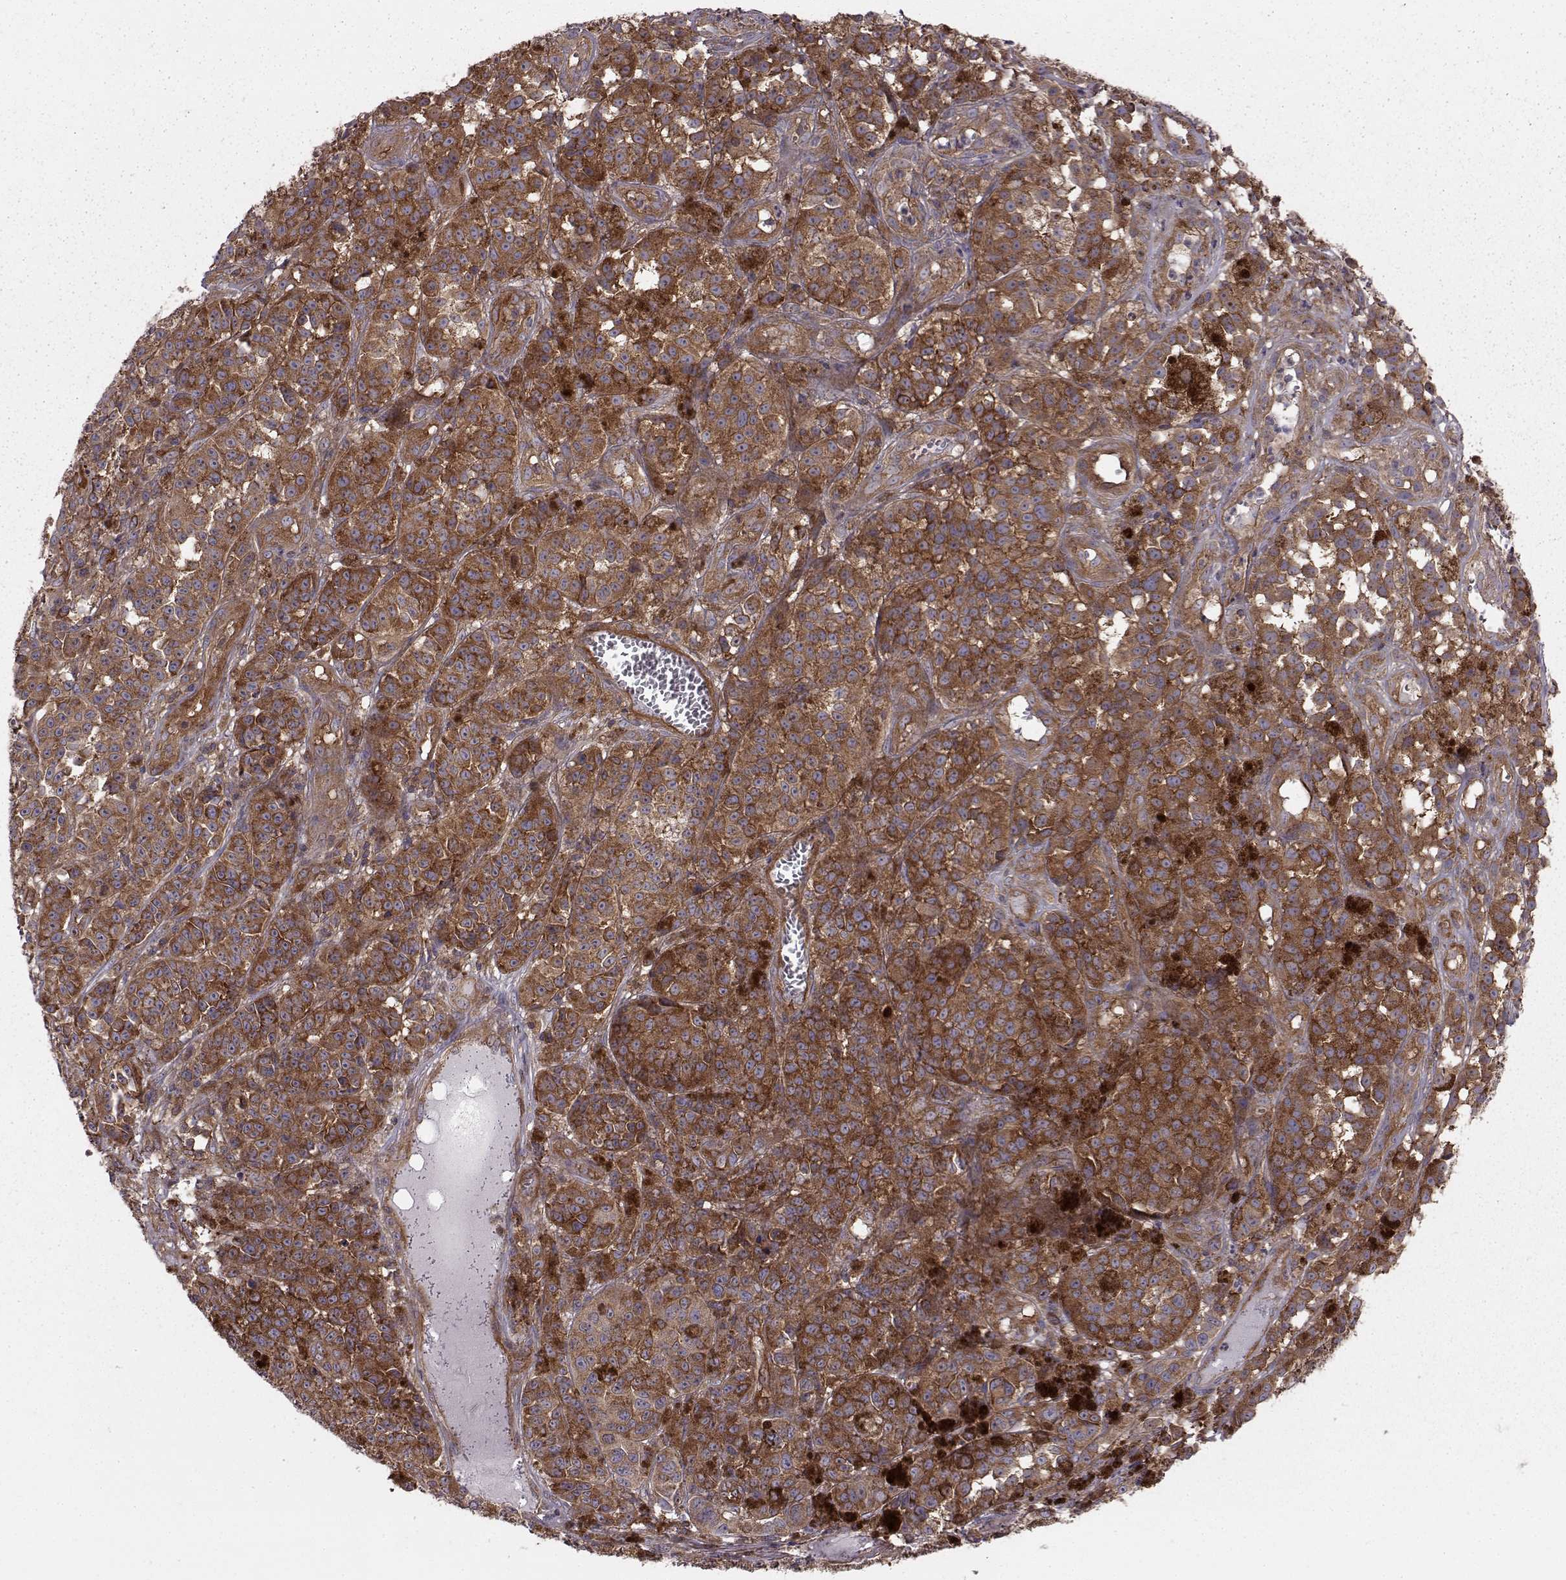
{"staining": {"intensity": "strong", "quantity": ">75%", "location": "cytoplasmic/membranous"}, "tissue": "melanoma", "cell_type": "Tumor cells", "image_type": "cancer", "snomed": [{"axis": "morphology", "description": "Malignant melanoma, NOS"}, {"axis": "topography", "description": "Skin"}], "caption": "An immunohistochemistry photomicrograph of tumor tissue is shown. Protein staining in brown shows strong cytoplasmic/membranous positivity in melanoma within tumor cells. (DAB (3,3'-diaminobenzidine) IHC, brown staining for protein, blue staining for nuclei).", "gene": "RABGAP1", "patient": {"sex": "female", "age": 58}}